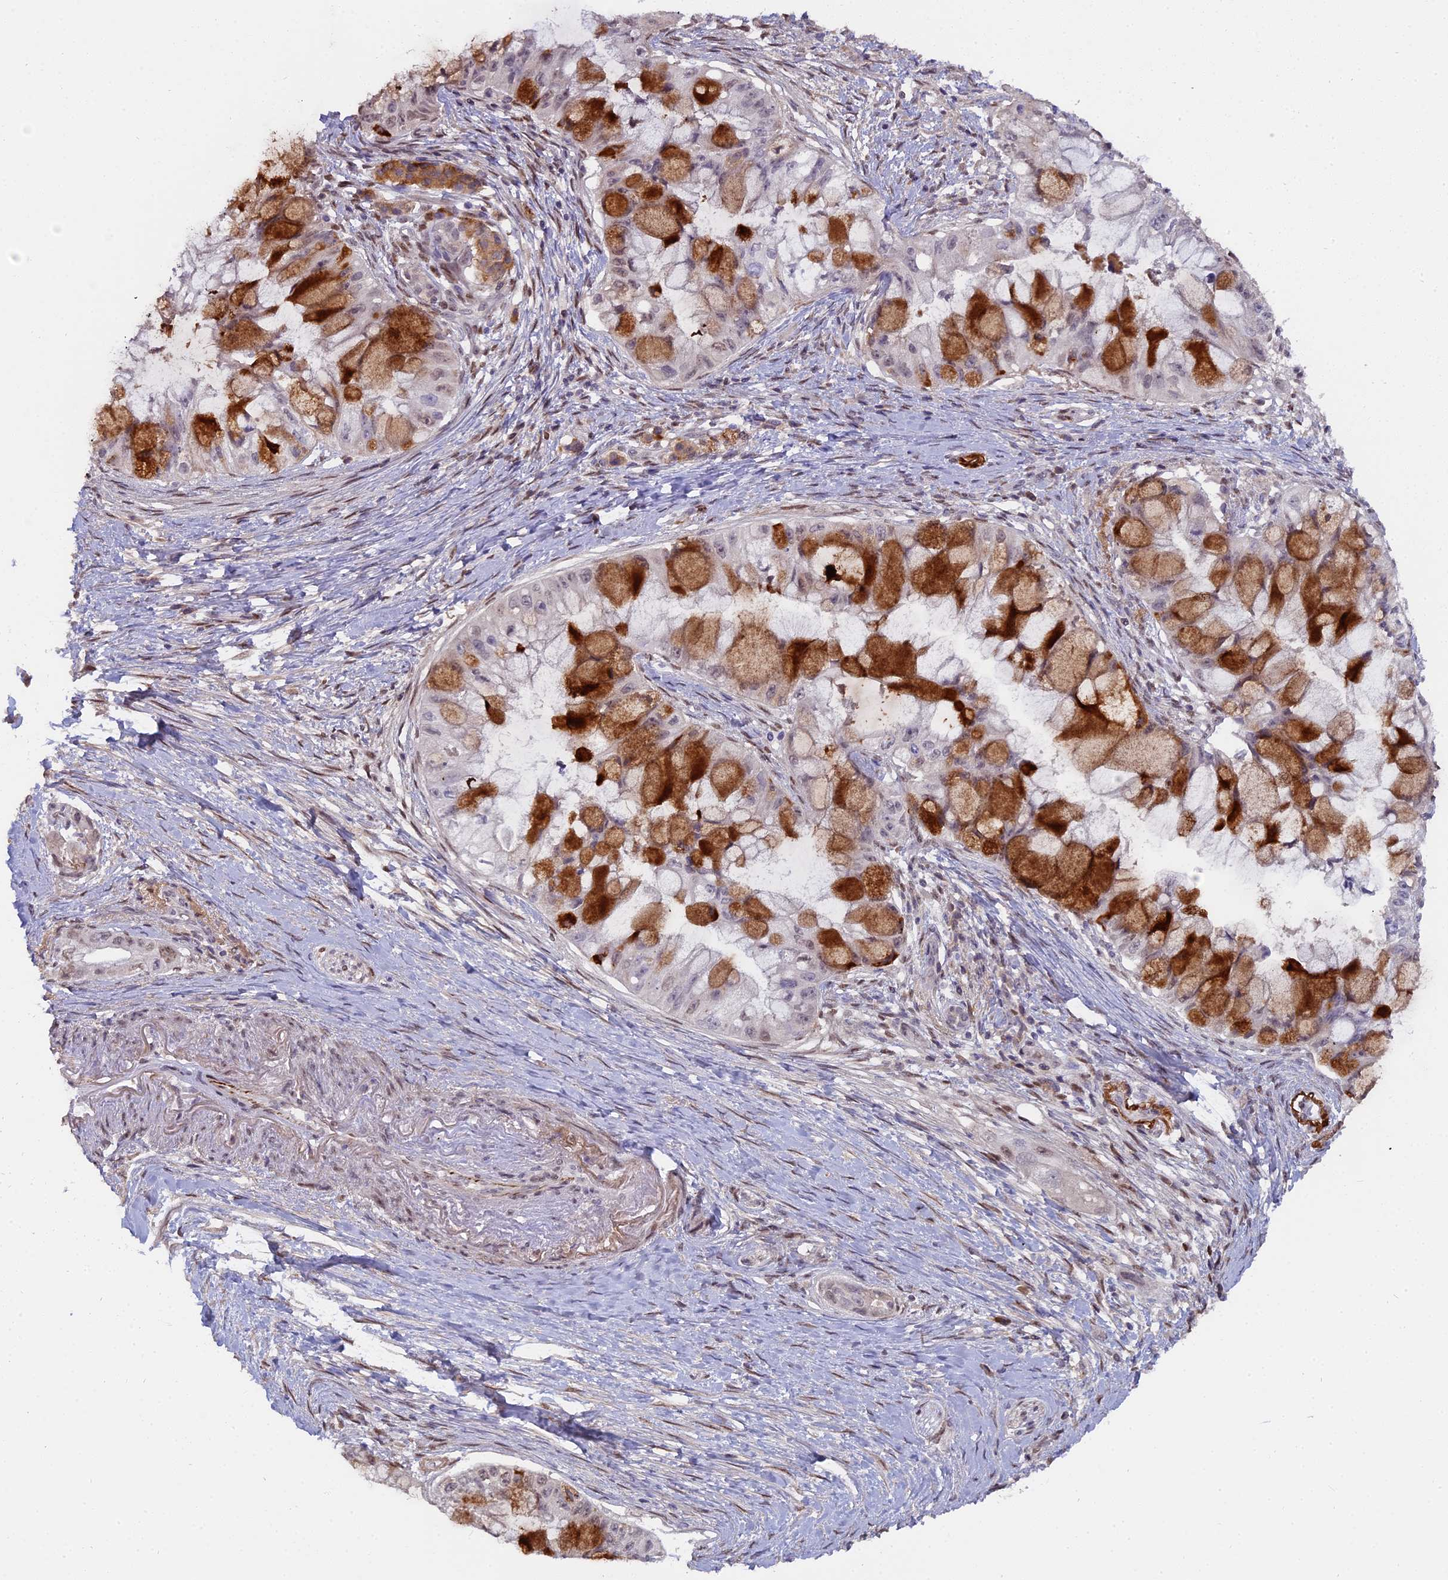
{"staining": {"intensity": "strong", "quantity": "25%-75%", "location": "cytoplasmic/membranous"}, "tissue": "pancreatic cancer", "cell_type": "Tumor cells", "image_type": "cancer", "snomed": [{"axis": "morphology", "description": "Adenocarcinoma, NOS"}, {"axis": "topography", "description": "Pancreas"}], "caption": "Tumor cells display strong cytoplasmic/membranous positivity in approximately 25%-75% of cells in adenocarcinoma (pancreatic).", "gene": "PYGO1", "patient": {"sex": "male", "age": 48}}